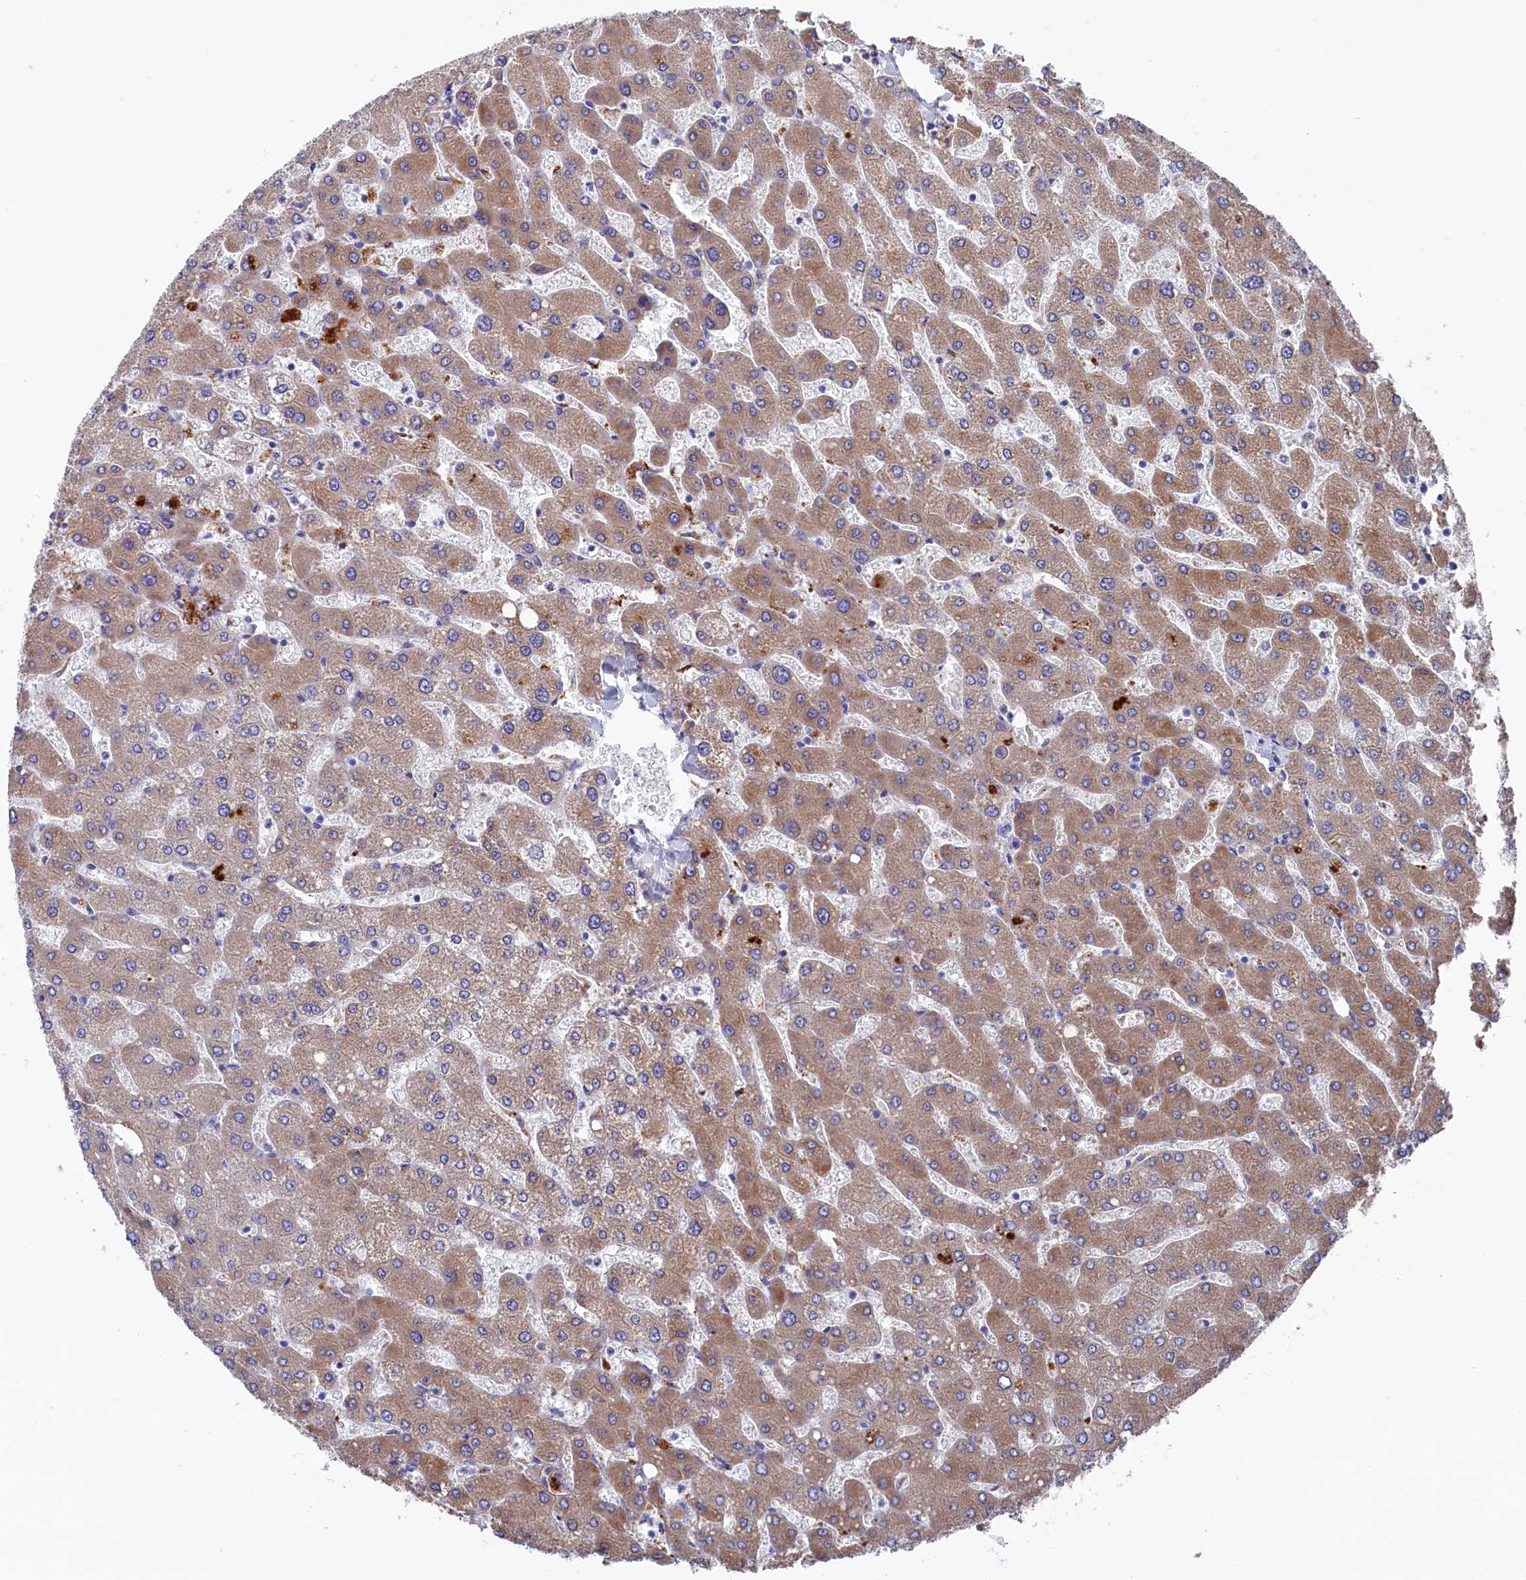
{"staining": {"intensity": "negative", "quantity": "none", "location": "none"}, "tissue": "liver", "cell_type": "Cholangiocytes", "image_type": "normal", "snomed": [{"axis": "morphology", "description": "Normal tissue, NOS"}, {"axis": "topography", "description": "Liver"}], "caption": "The histopathology image displays no significant positivity in cholangiocytes of liver. (DAB (3,3'-diaminobenzidine) immunohistochemistry (IHC) with hematoxylin counter stain).", "gene": "NUDT7", "patient": {"sex": "male", "age": 55}}